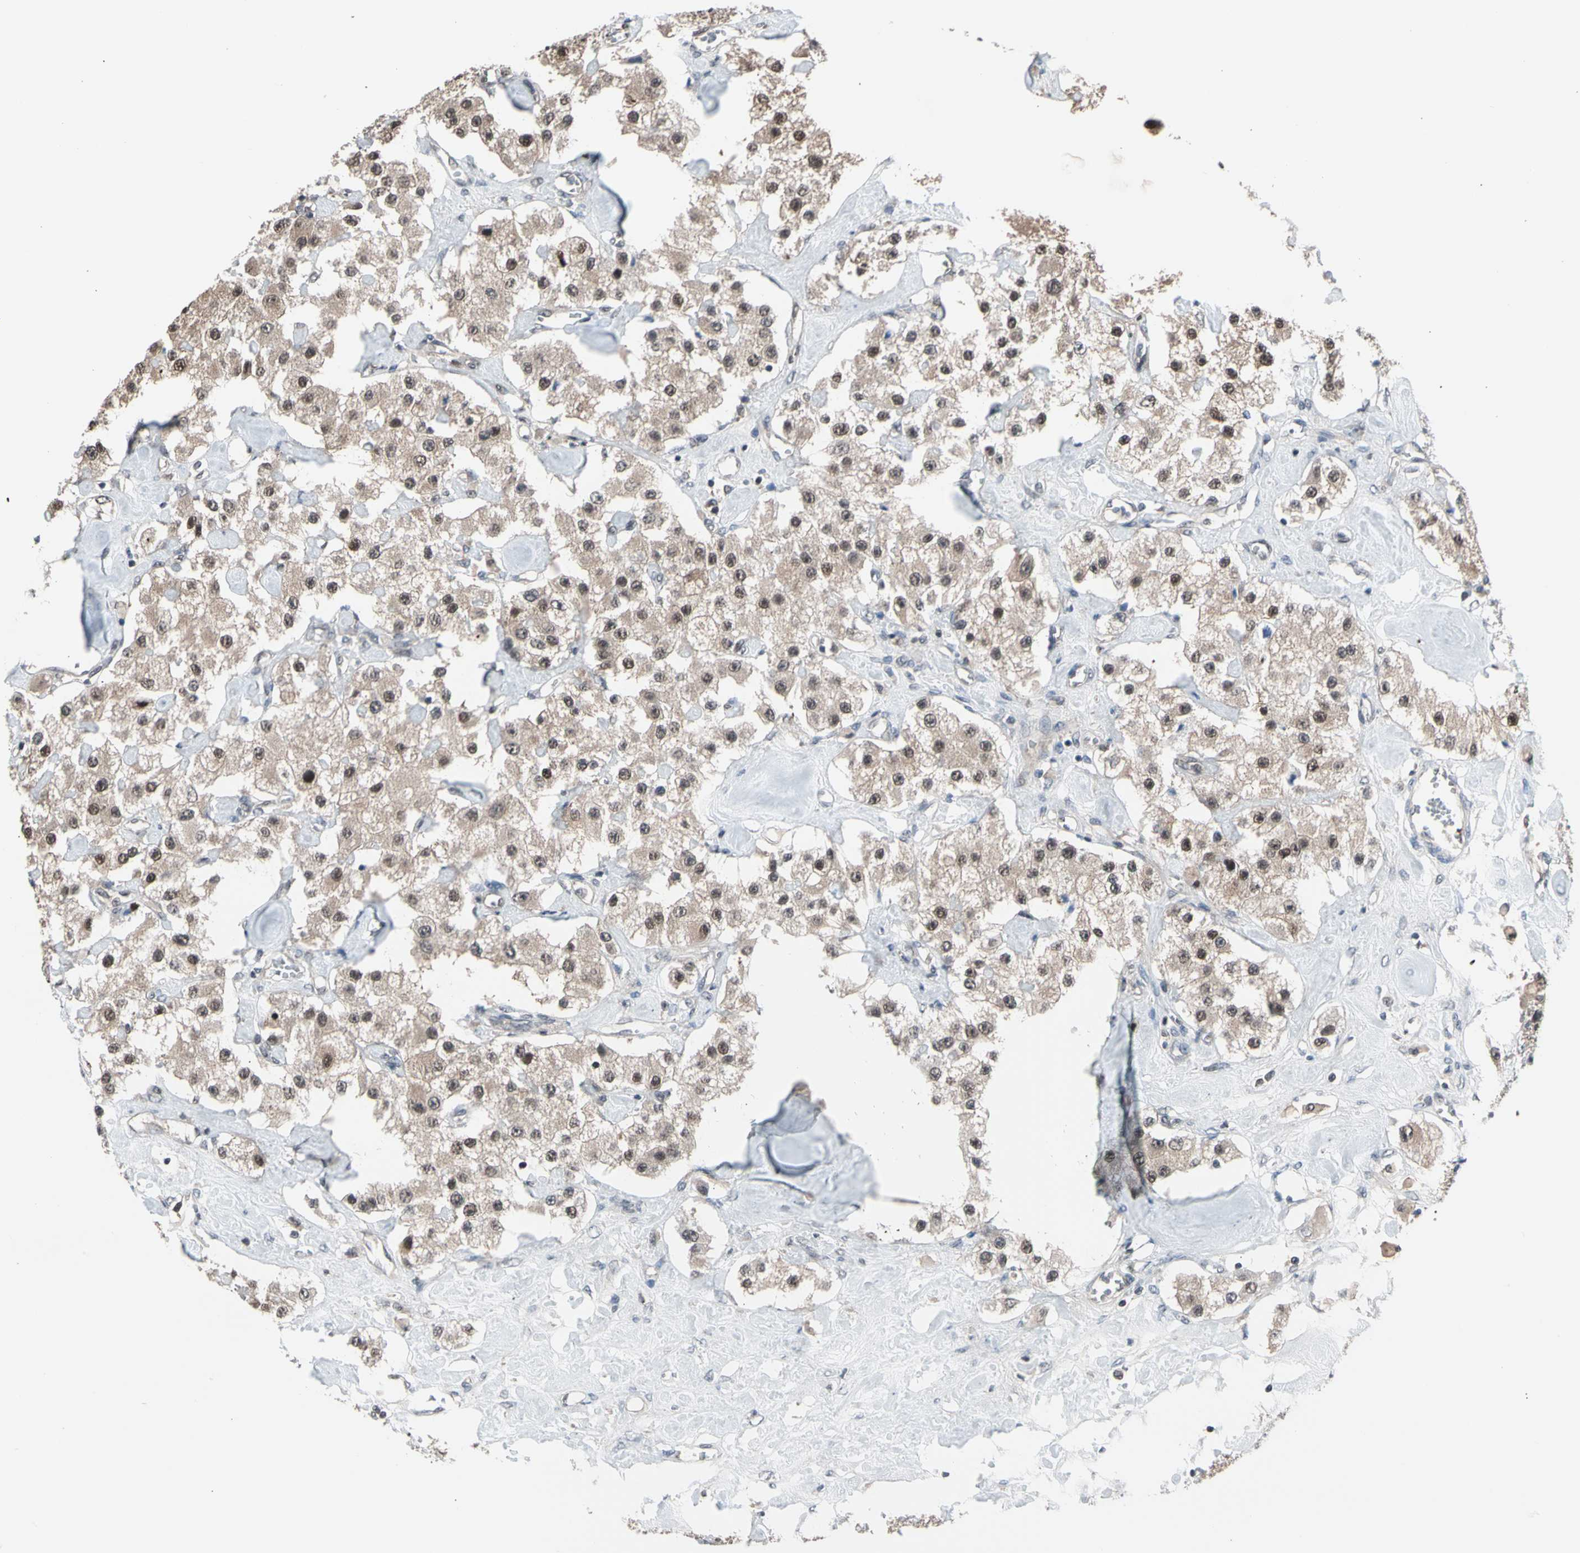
{"staining": {"intensity": "weak", "quantity": ">75%", "location": "cytoplasmic/membranous,nuclear"}, "tissue": "carcinoid", "cell_type": "Tumor cells", "image_type": "cancer", "snomed": [{"axis": "morphology", "description": "Carcinoid, malignant, NOS"}, {"axis": "topography", "description": "Pancreas"}], "caption": "Immunohistochemical staining of carcinoid demonstrates weak cytoplasmic/membranous and nuclear protein positivity in approximately >75% of tumor cells.", "gene": "PSMA2", "patient": {"sex": "male", "age": 41}}